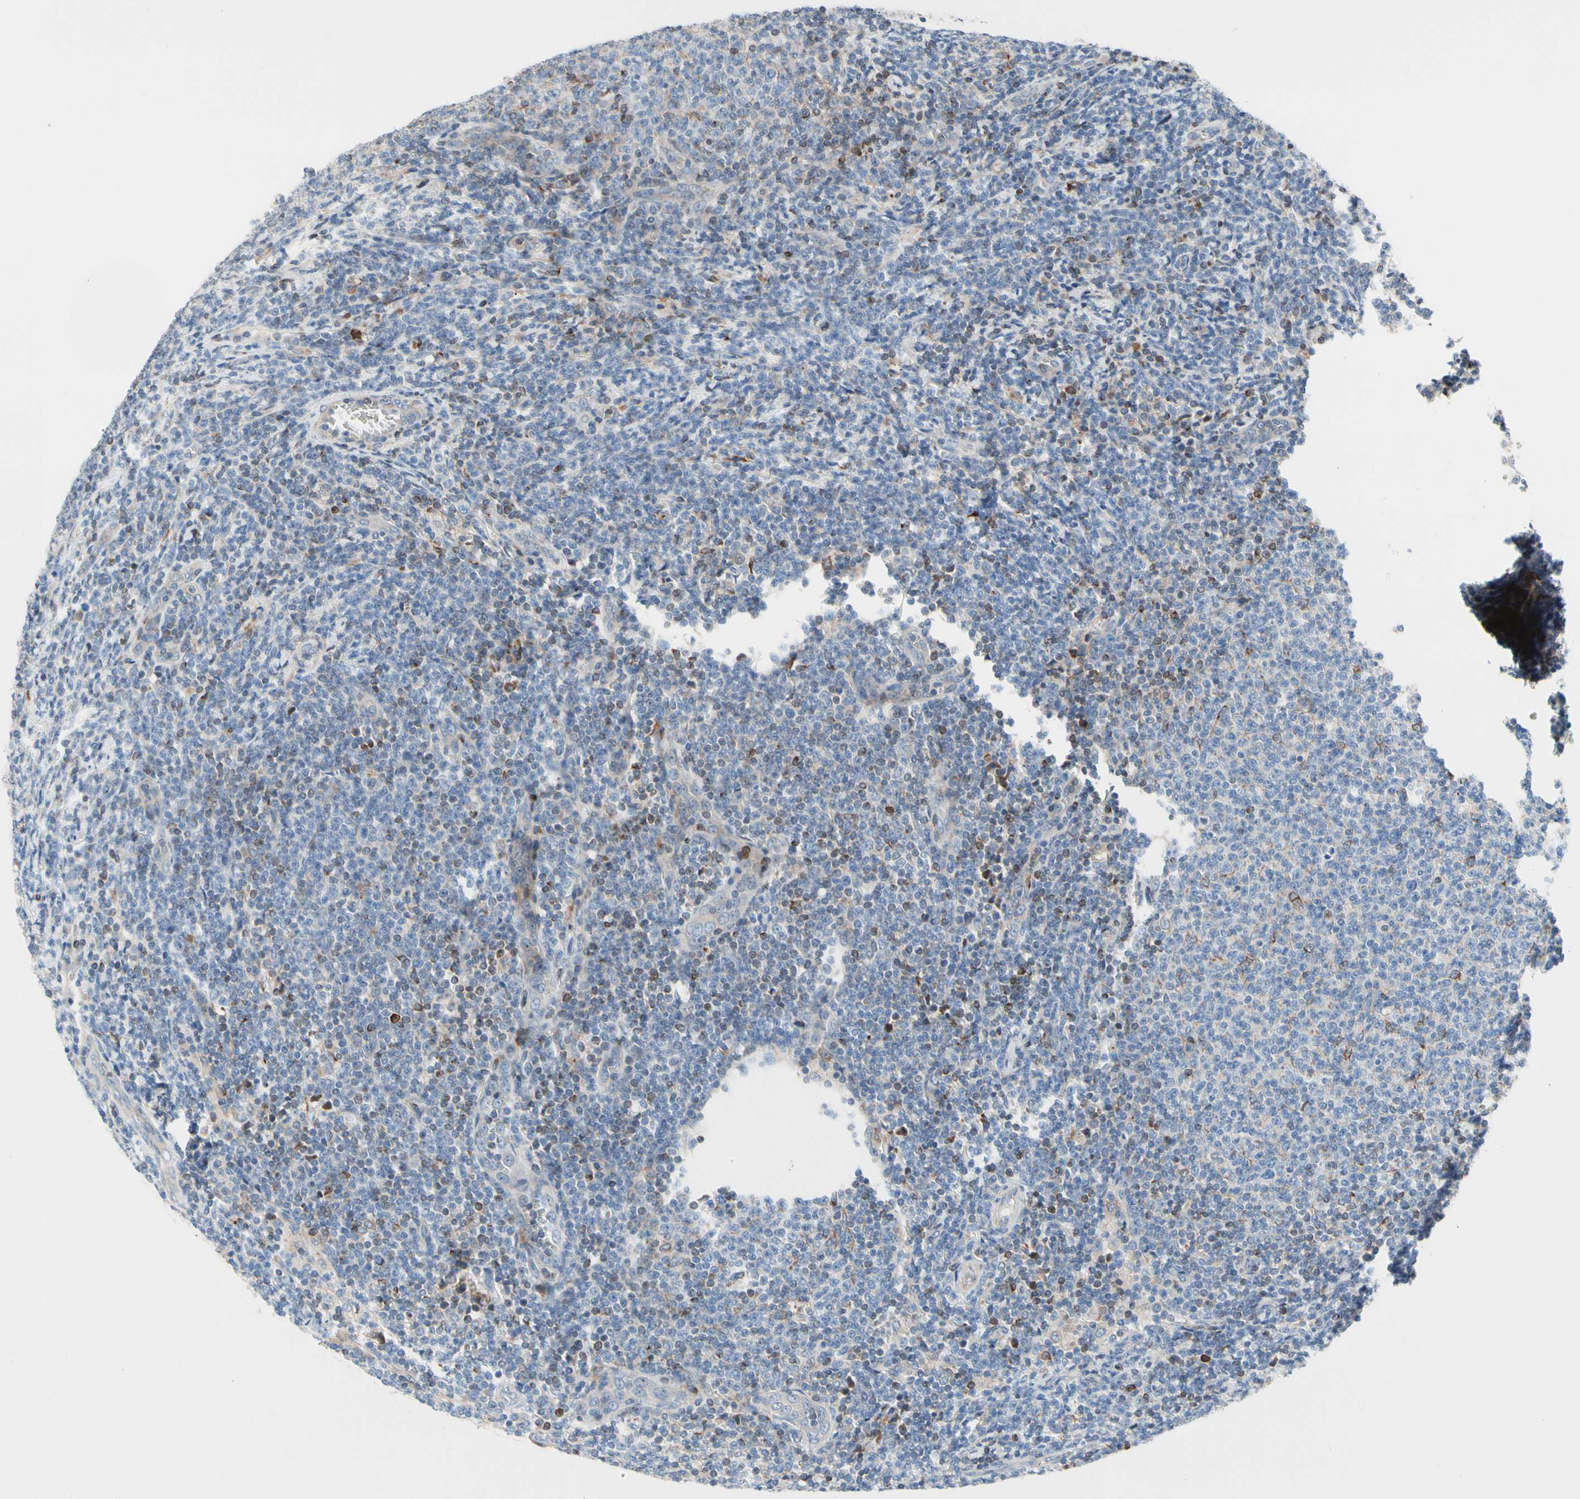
{"staining": {"intensity": "negative", "quantity": "none", "location": "none"}, "tissue": "lymphoma", "cell_type": "Tumor cells", "image_type": "cancer", "snomed": [{"axis": "morphology", "description": "Malignant lymphoma, non-Hodgkin's type, Low grade"}, {"axis": "topography", "description": "Lymph node"}], "caption": "Immunohistochemistry image of neoplastic tissue: human lymphoma stained with DAB reveals no significant protein staining in tumor cells. The staining was performed using DAB (3,3'-diaminobenzidine) to visualize the protein expression in brown, while the nuclei were stained in blue with hematoxylin (Magnification: 20x).", "gene": "MAP3K3", "patient": {"sex": "male", "age": 66}}